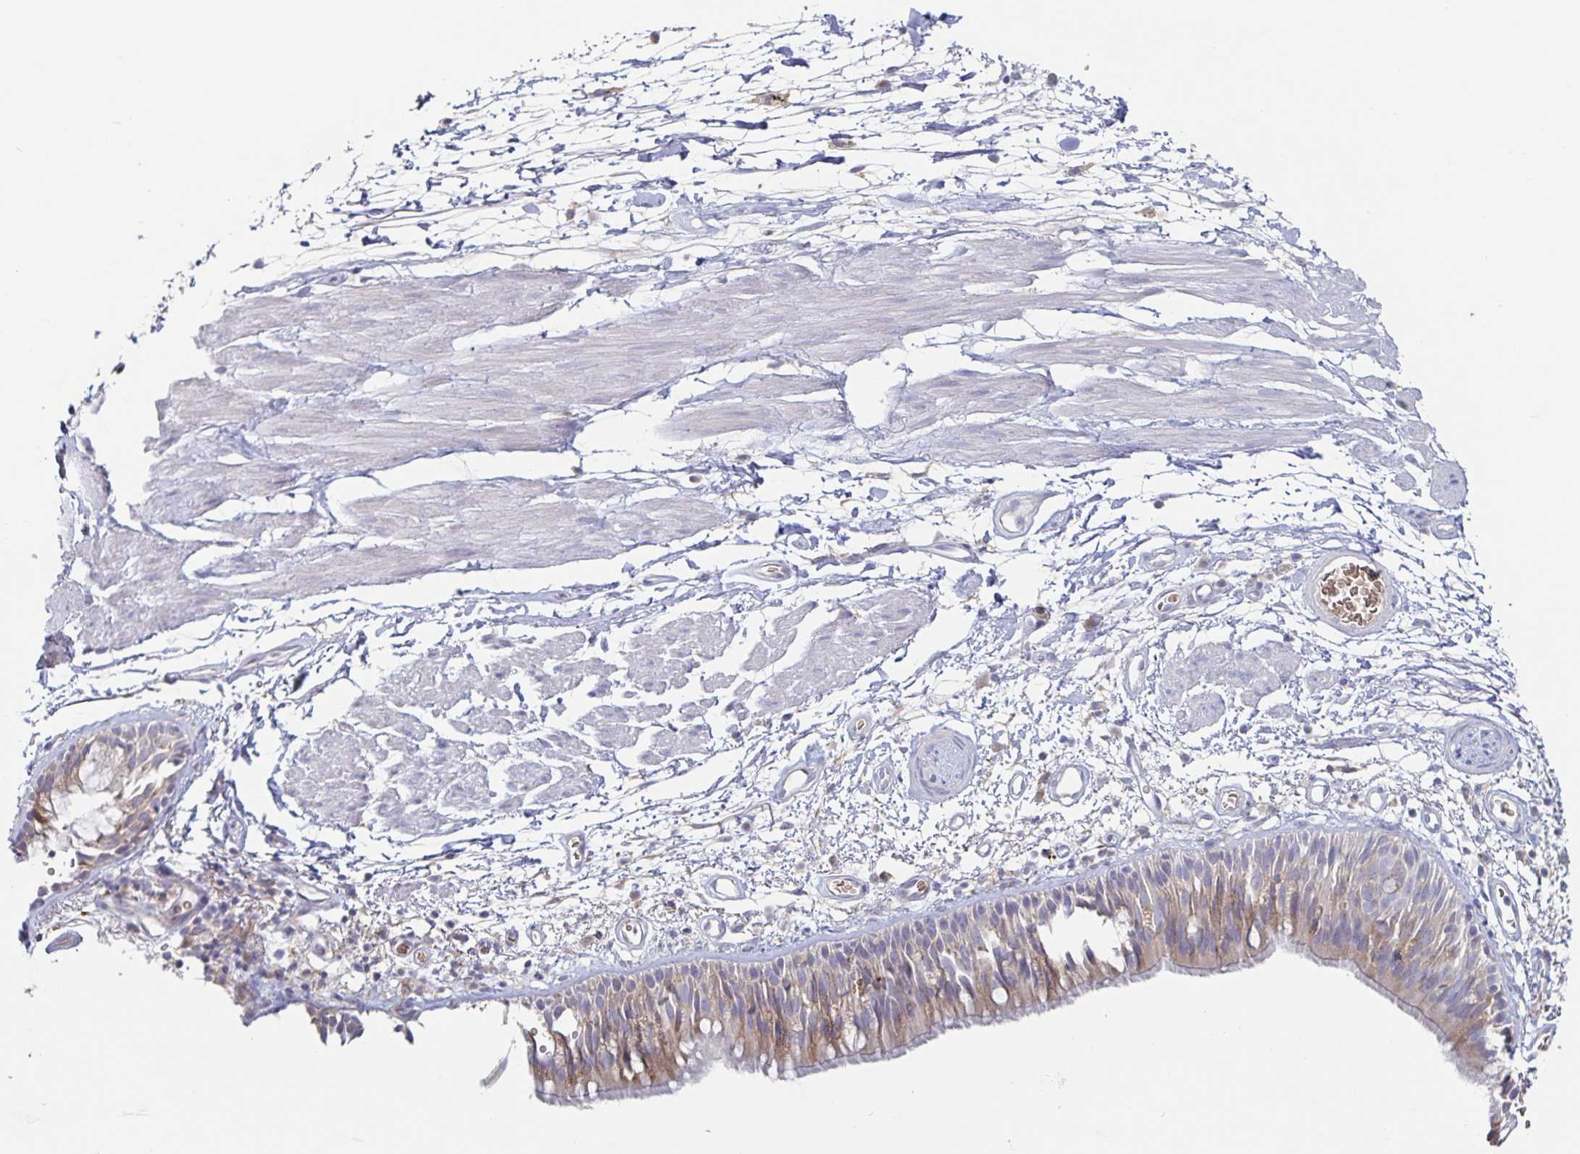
{"staining": {"intensity": "weak", "quantity": "25%-75%", "location": "cytoplasmic/membranous"}, "tissue": "bronchus", "cell_type": "Respiratory epithelial cells", "image_type": "normal", "snomed": [{"axis": "morphology", "description": "Normal tissue, NOS"}, {"axis": "morphology", "description": "Squamous cell carcinoma, NOS"}, {"axis": "topography", "description": "Cartilage tissue"}, {"axis": "topography", "description": "Bronchus"}, {"axis": "topography", "description": "Lung"}], "caption": "Immunohistochemical staining of normal human bronchus demonstrates 25%-75% levels of weak cytoplasmic/membranous protein expression in approximately 25%-75% of respiratory epithelial cells. (IHC, brightfield microscopy, high magnification).", "gene": "SPPL3", "patient": {"sex": "male", "age": 66}}